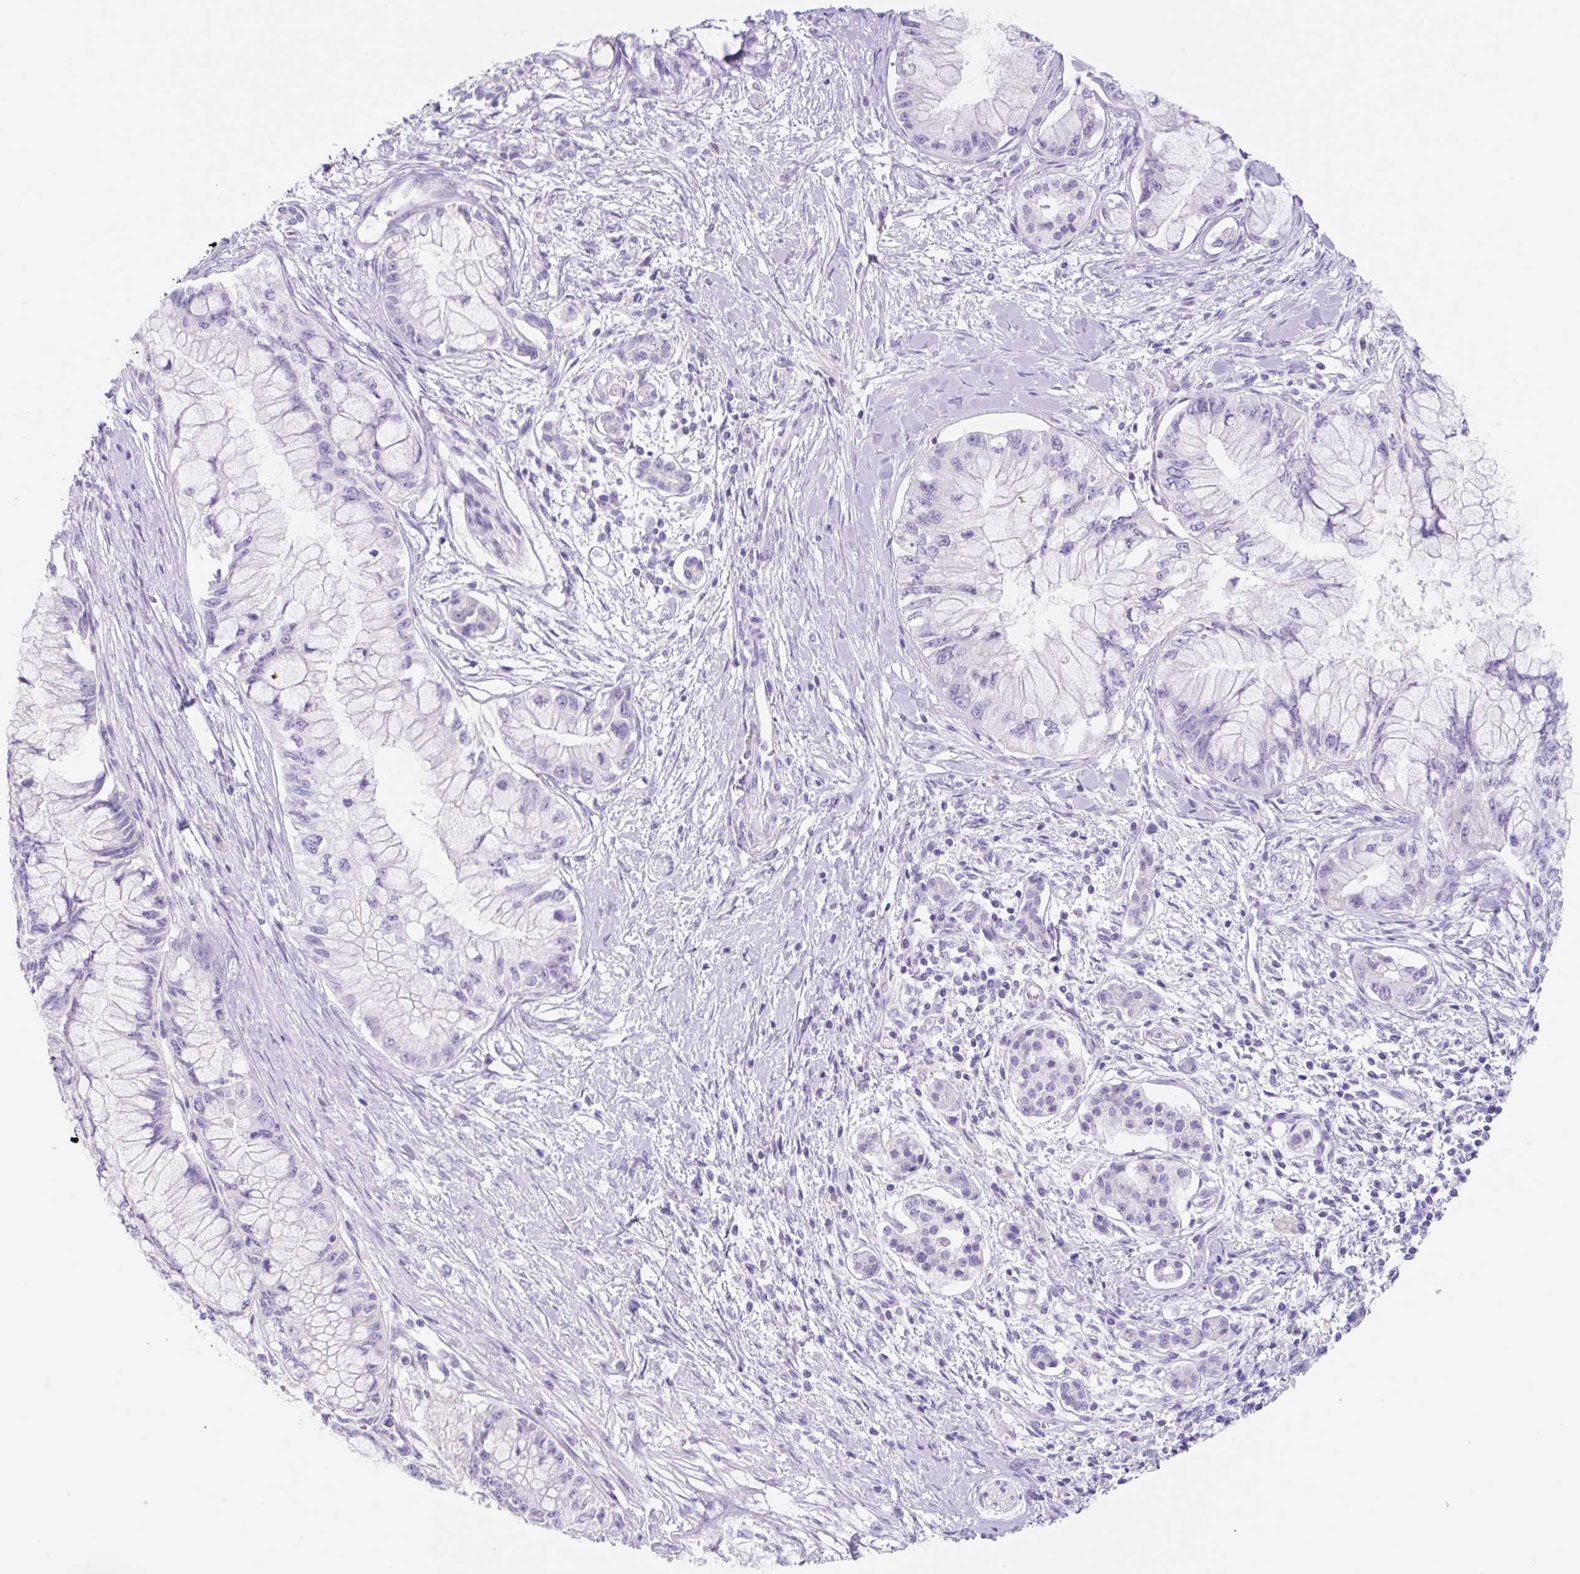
{"staining": {"intensity": "negative", "quantity": "none", "location": "none"}, "tissue": "pancreatic cancer", "cell_type": "Tumor cells", "image_type": "cancer", "snomed": [{"axis": "morphology", "description": "Adenocarcinoma, NOS"}, {"axis": "topography", "description": "Pancreas"}], "caption": "This is an immunohistochemistry (IHC) histopathology image of pancreatic adenocarcinoma. There is no staining in tumor cells.", "gene": "KLK8", "patient": {"sex": "male", "age": 48}}